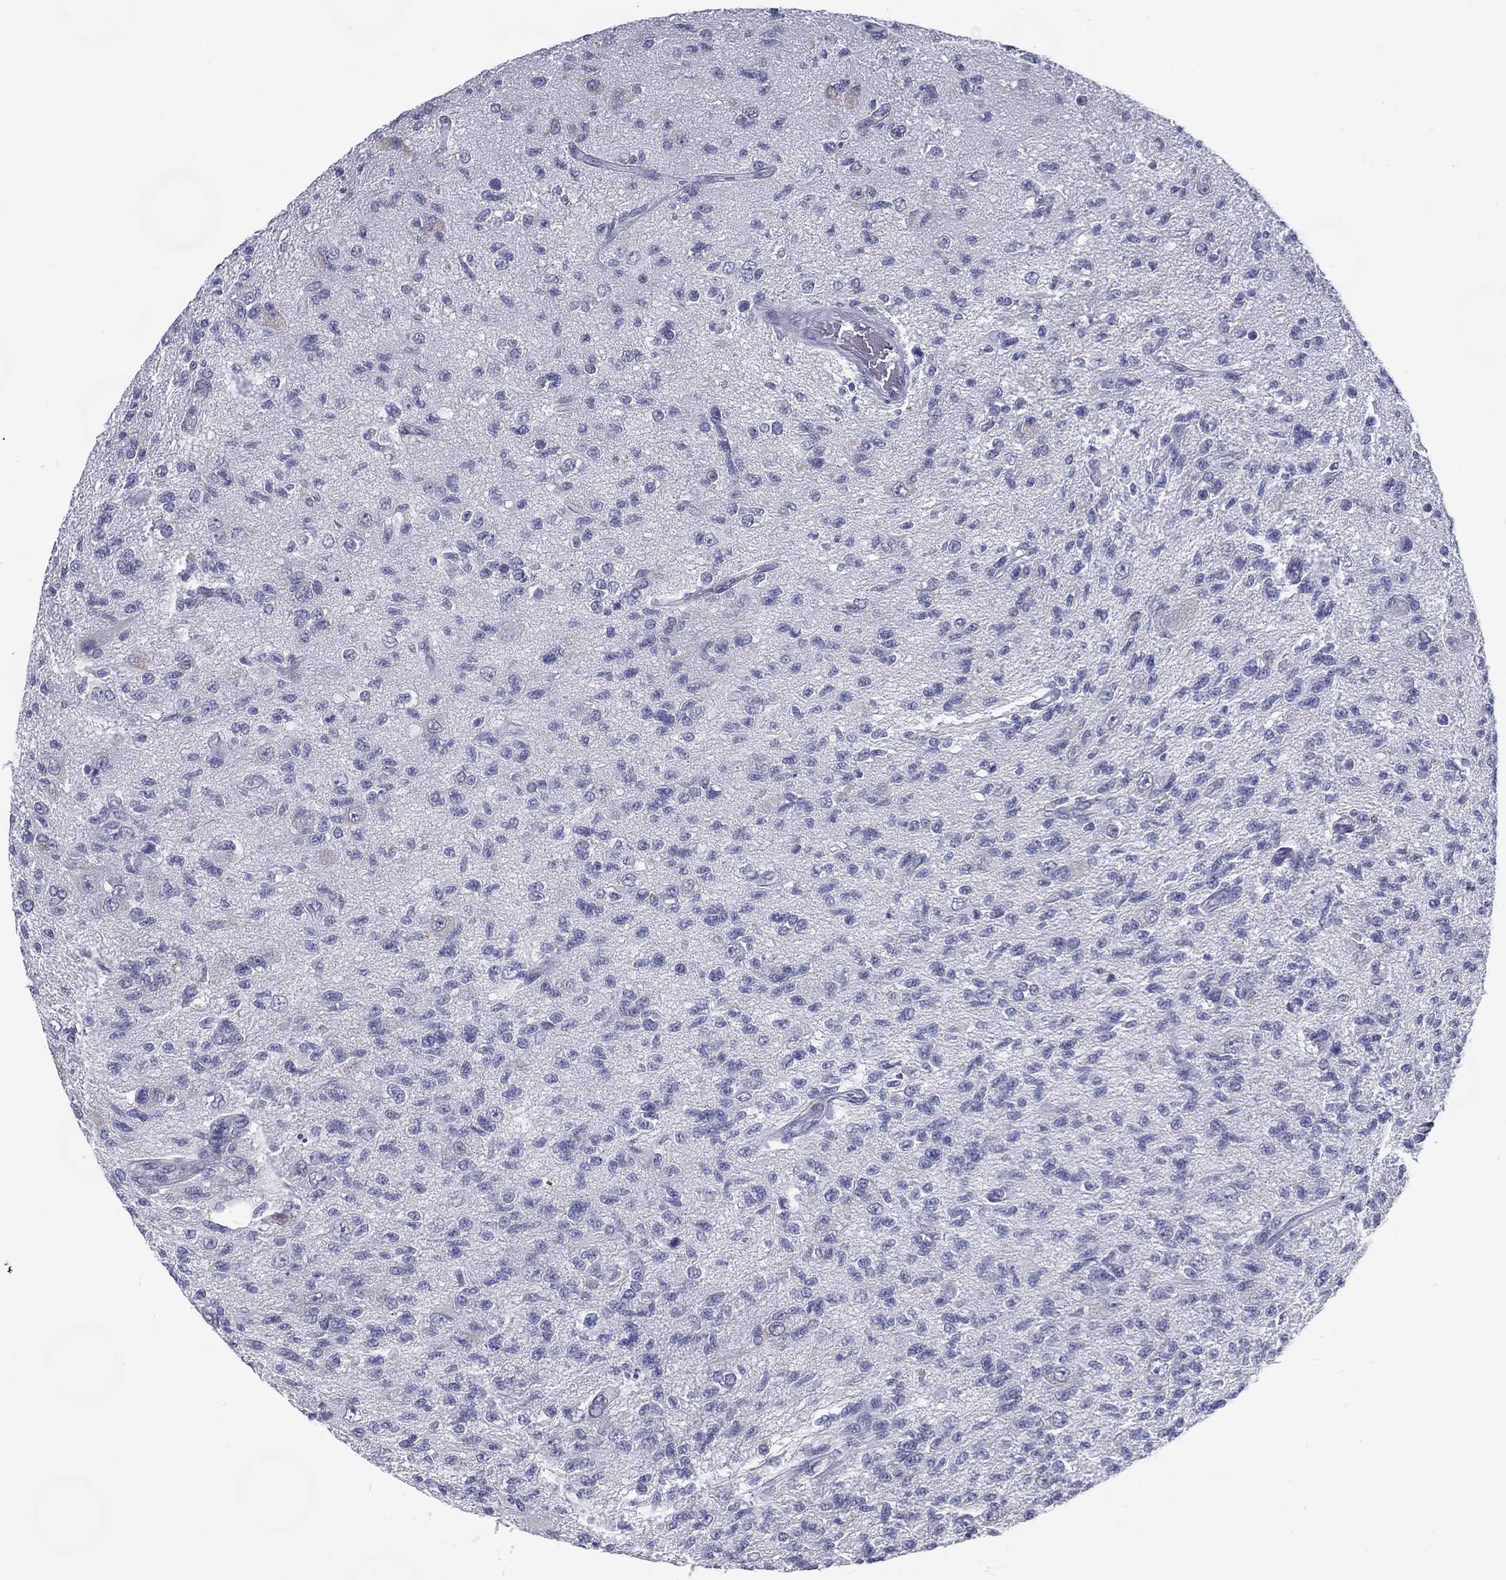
{"staining": {"intensity": "negative", "quantity": "none", "location": "none"}, "tissue": "glioma", "cell_type": "Tumor cells", "image_type": "cancer", "snomed": [{"axis": "morphology", "description": "Glioma, malignant, High grade"}, {"axis": "topography", "description": "Brain"}], "caption": "Immunohistochemical staining of high-grade glioma (malignant) exhibits no significant staining in tumor cells.", "gene": "C19orf18", "patient": {"sex": "male", "age": 56}}